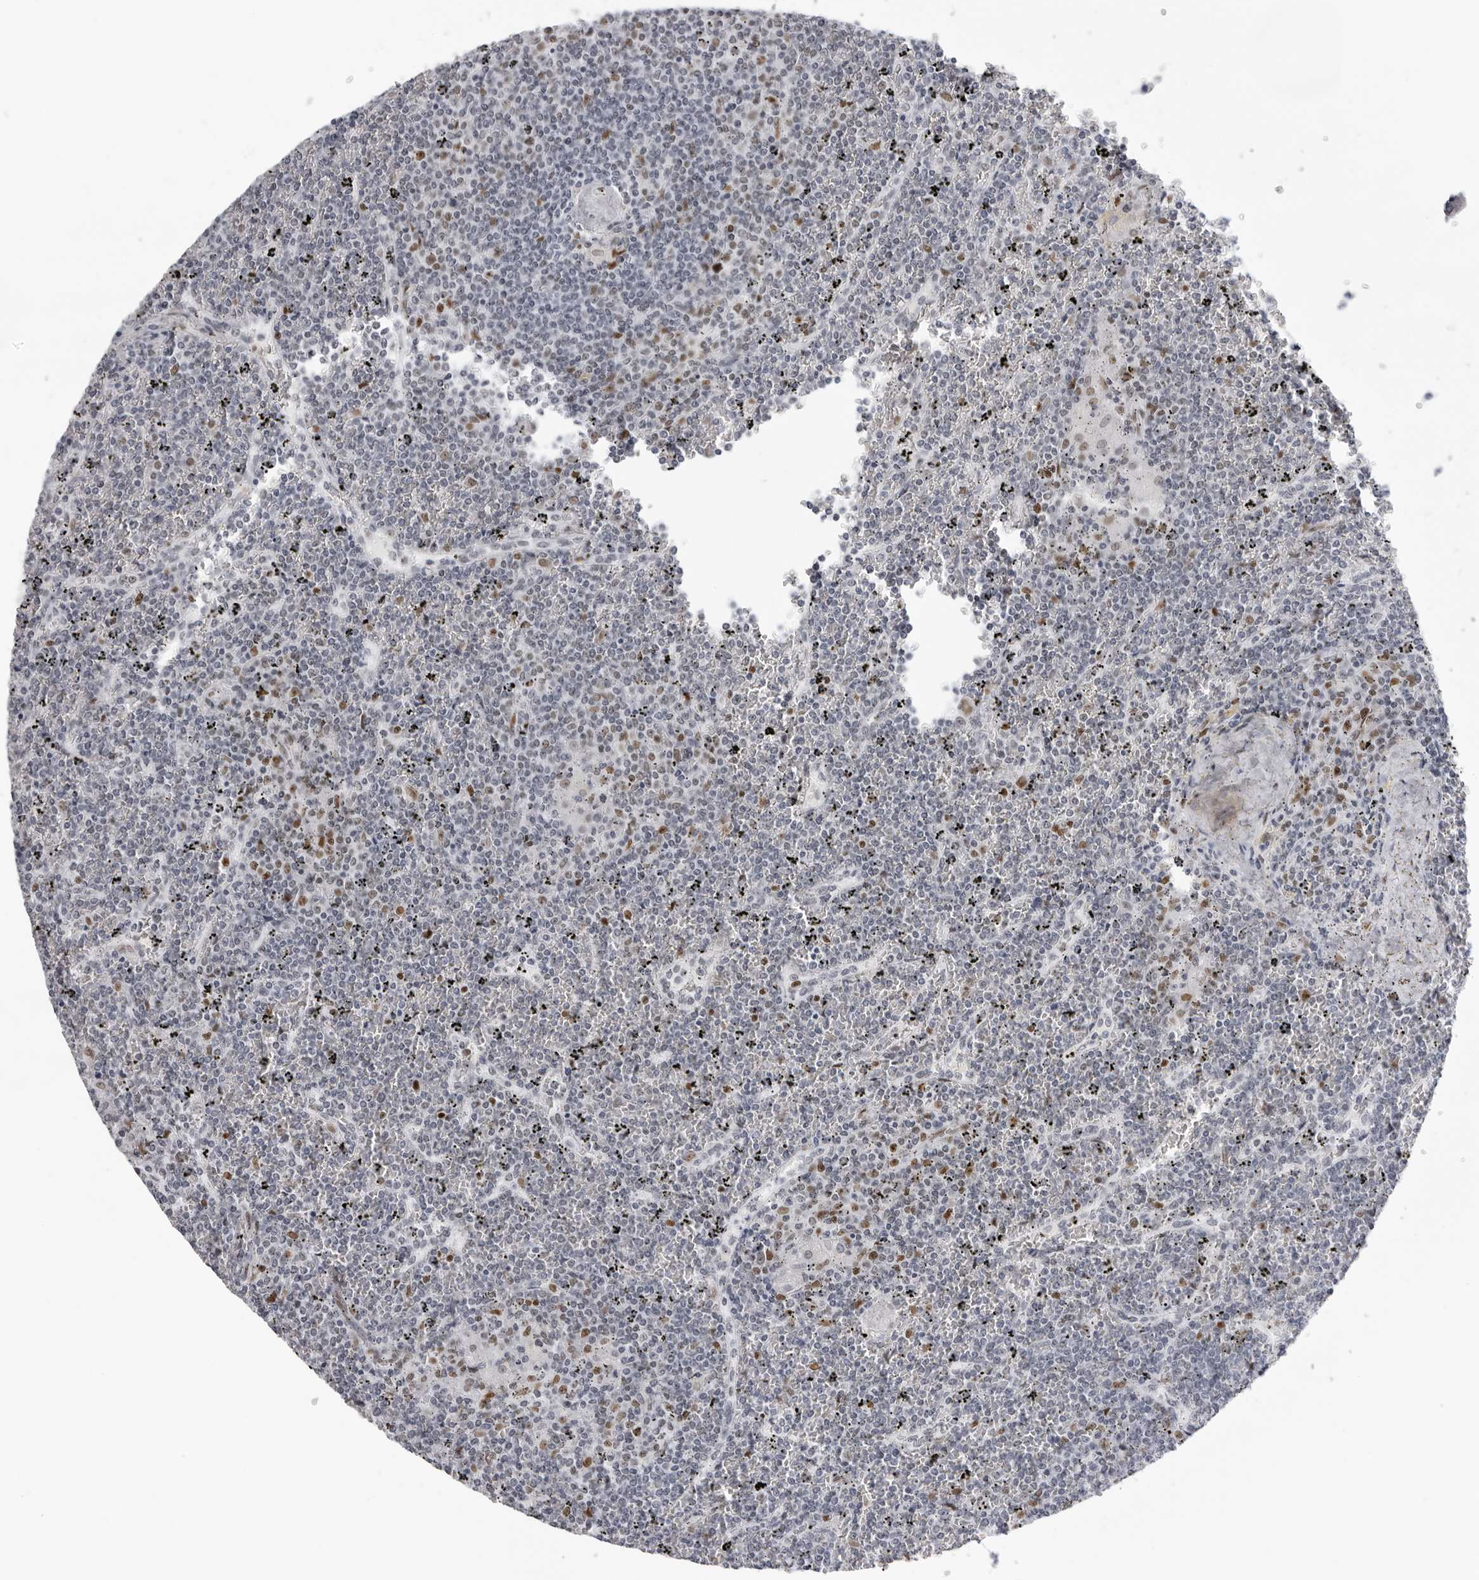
{"staining": {"intensity": "negative", "quantity": "none", "location": "none"}, "tissue": "lymphoma", "cell_type": "Tumor cells", "image_type": "cancer", "snomed": [{"axis": "morphology", "description": "Malignant lymphoma, non-Hodgkin's type, Low grade"}, {"axis": "topography", "description": "Spleen"}], "caption": "Low-grade malignant lymphoma, non-Hodgkin's type was stained to show a protein in brown. There is no significant staining in tumor cells. The staining is performed using DAB (3,3'-diaminobenzidine) brown chromogen with nuclei counter-stained in using hematoxylin.", "gene": "IRF2BP2", "patient": {"sex": "female", "age": 19}}